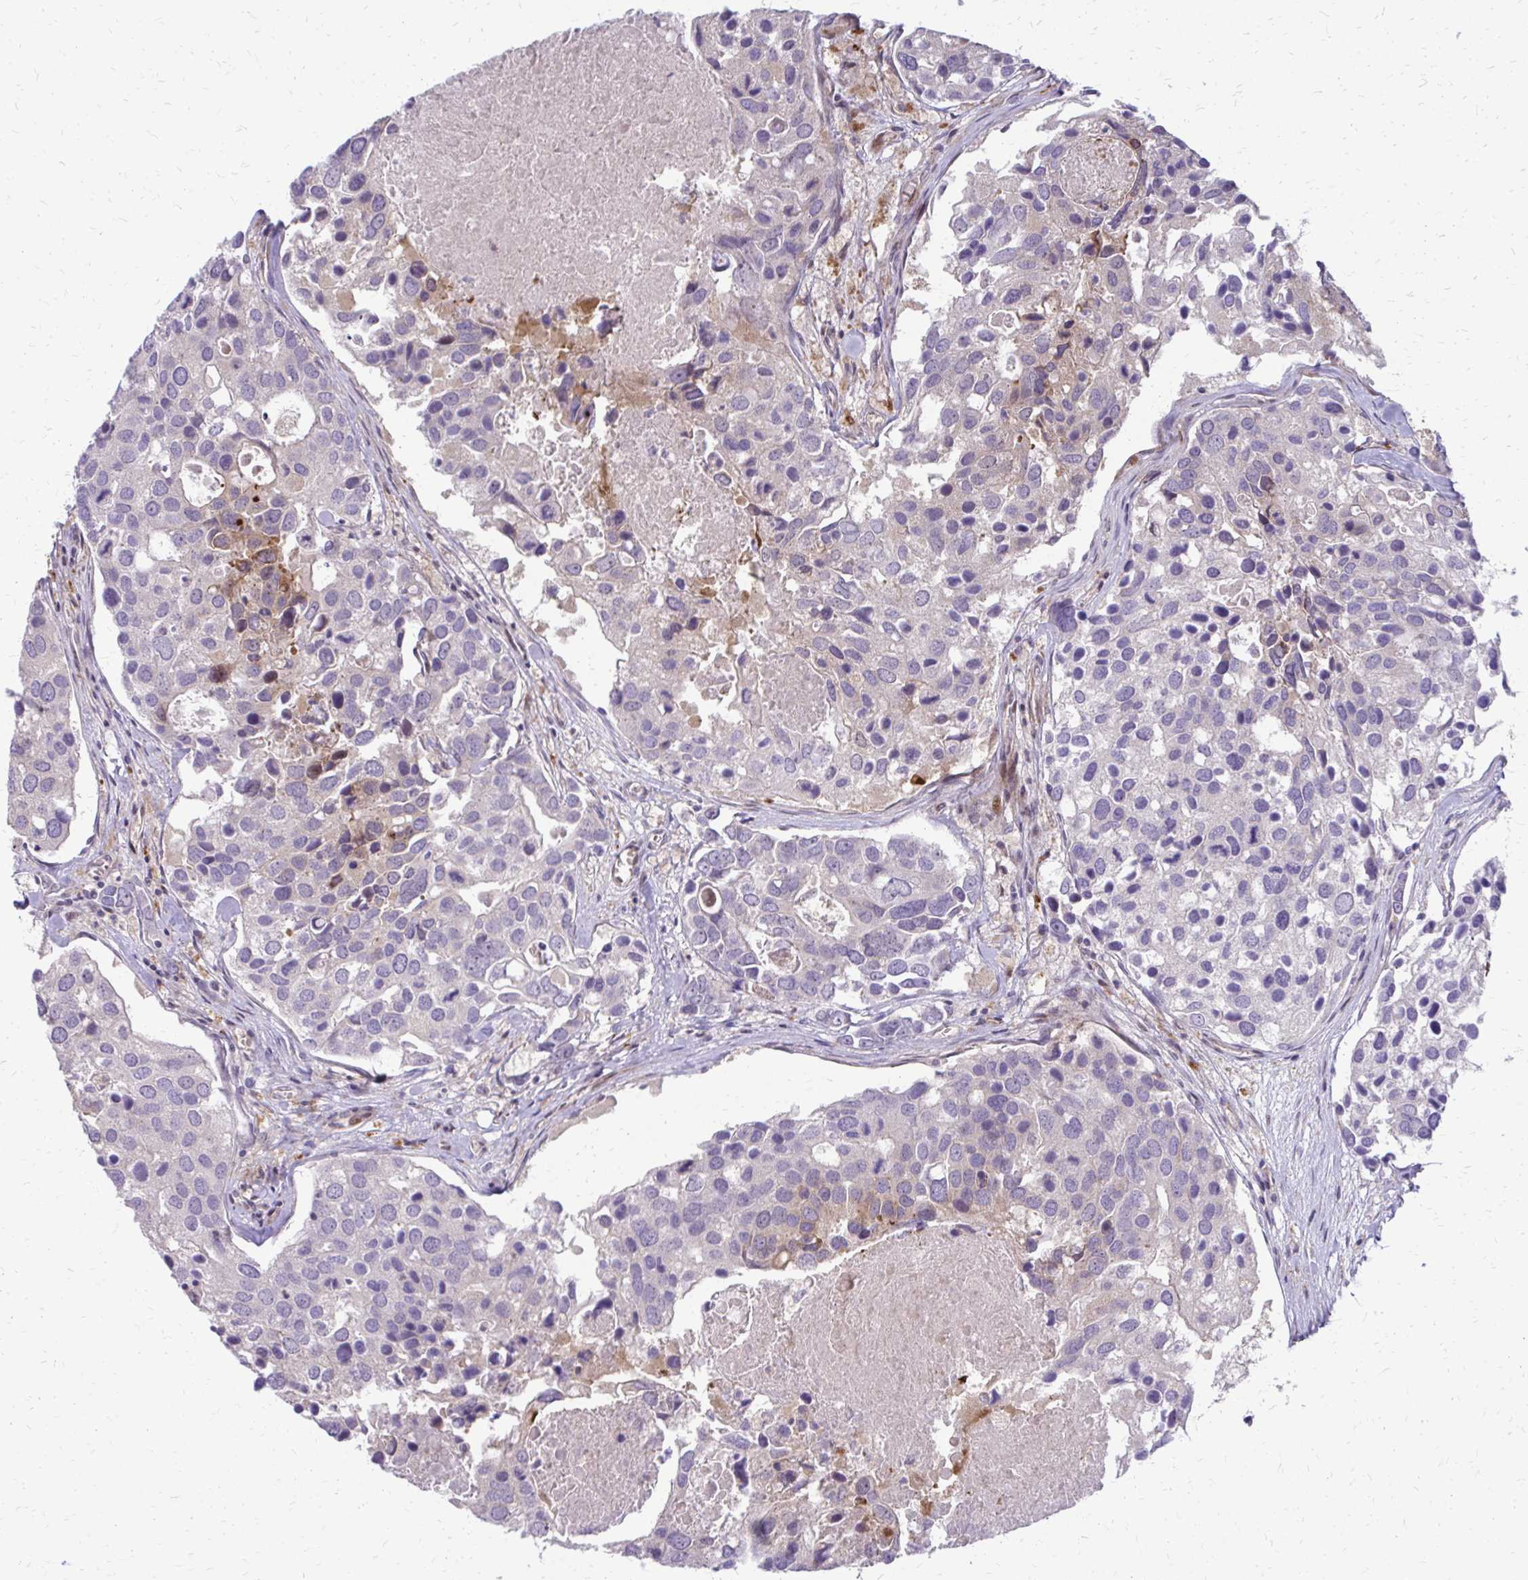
{"staining": {"intensity": "weak", "quantity": "<25%", "location": "cytoplasmic/membranous"}, "tissue": "breast cancer", "cell_type": "Tumor cells", "image_type": "cancer", "snomed": [{"axis": "morphology", "description": "Duct carcinoma"}, {"axis": "topography", "description": "Breast"}], "caption": "Breast cancer was stained to show a protein in brown. There is no significant expression in tumor cells.", "gene": "PPDPFL", "patient": {"sex": "female", "age": 83}}